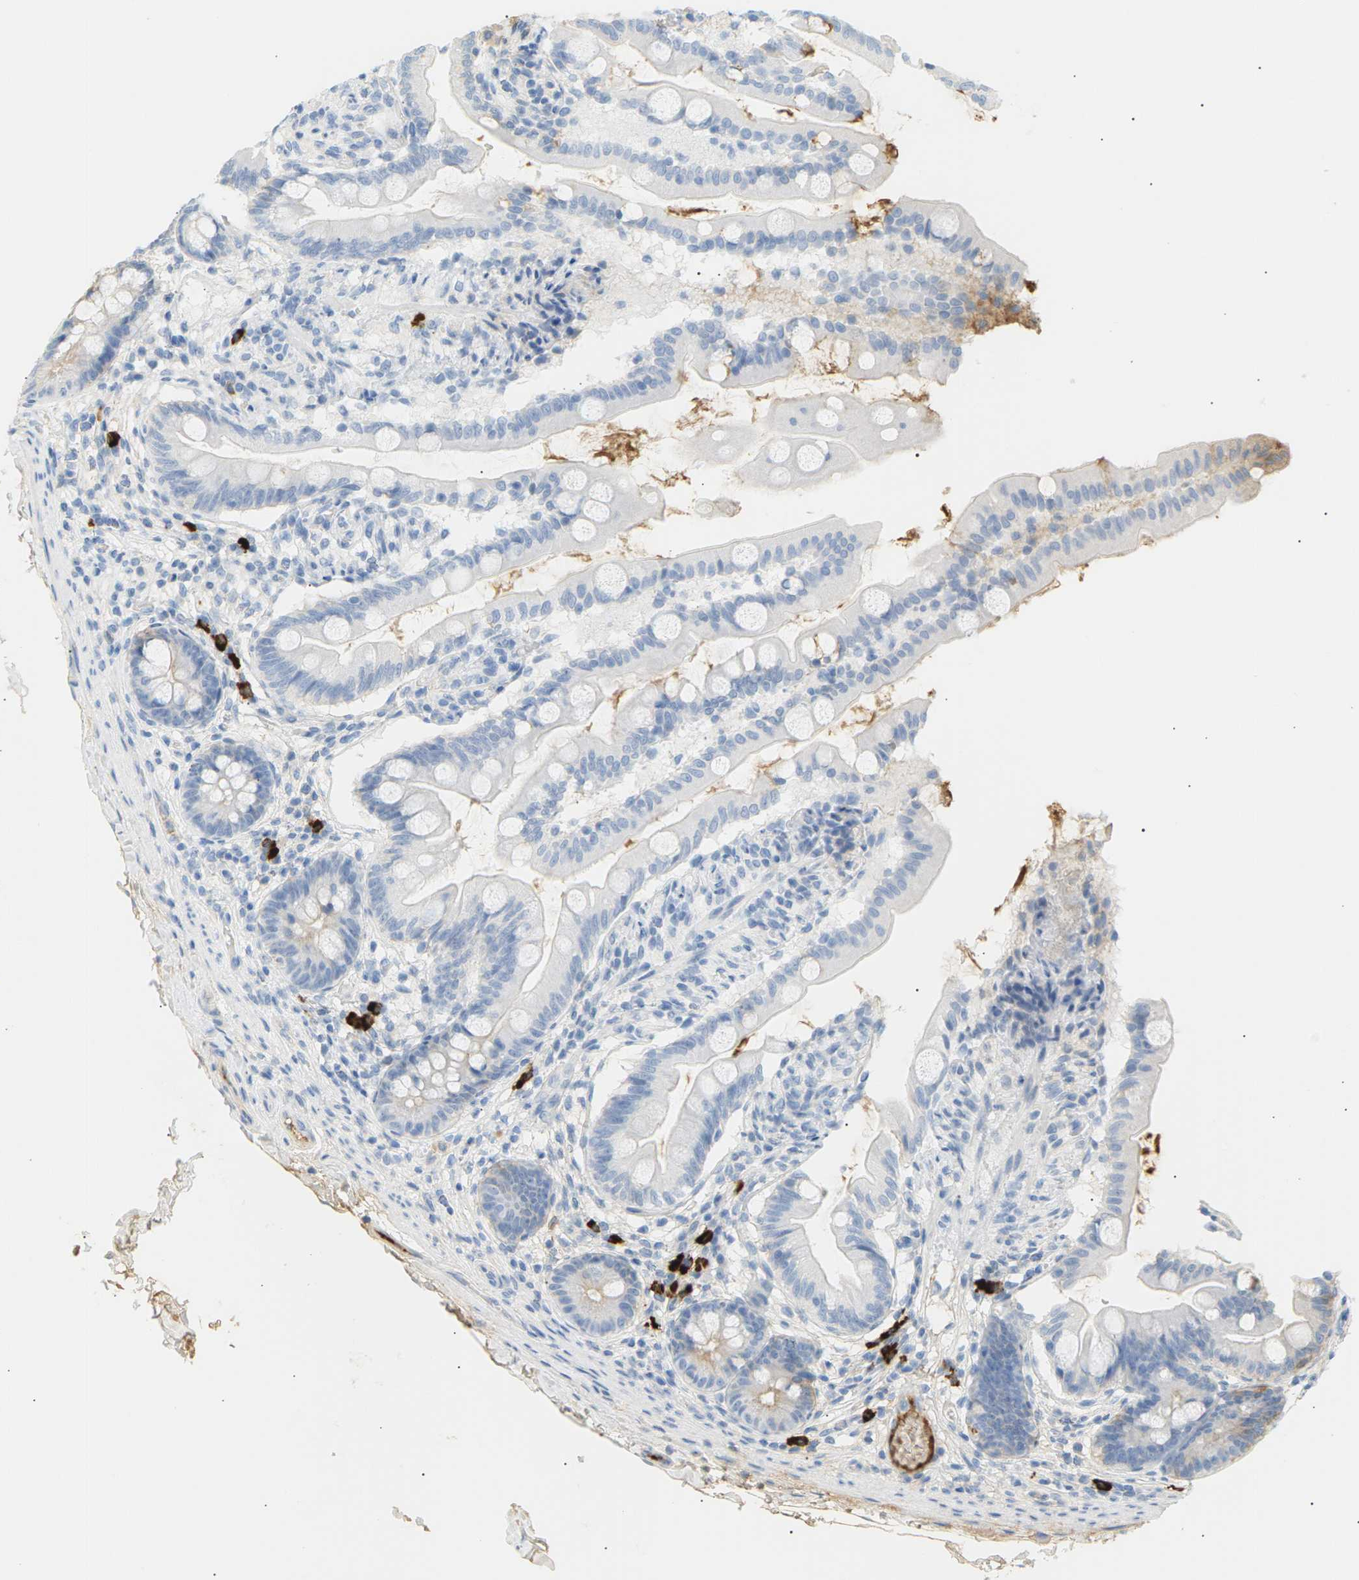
{"staining": {"intensity": "negative", "quantity": "none", "location": "none"}, "tissue": "small intestine", "cell_type": "Glandular cells", "image_type": "normal", "snomed": [{"axis": "morphology", "description": "Normal tissue, NOS"}, {"axis": "topography", "description": "Small intestine"}], "caption": "Immunohistochemistry (IHC) histopathology image of normal small intestine: human small intestine stained with DAB exhibits no significant protein positivity in glandular cells.", "gene": "IGLC3", "patient": {"sex": "female", "age": 56}}